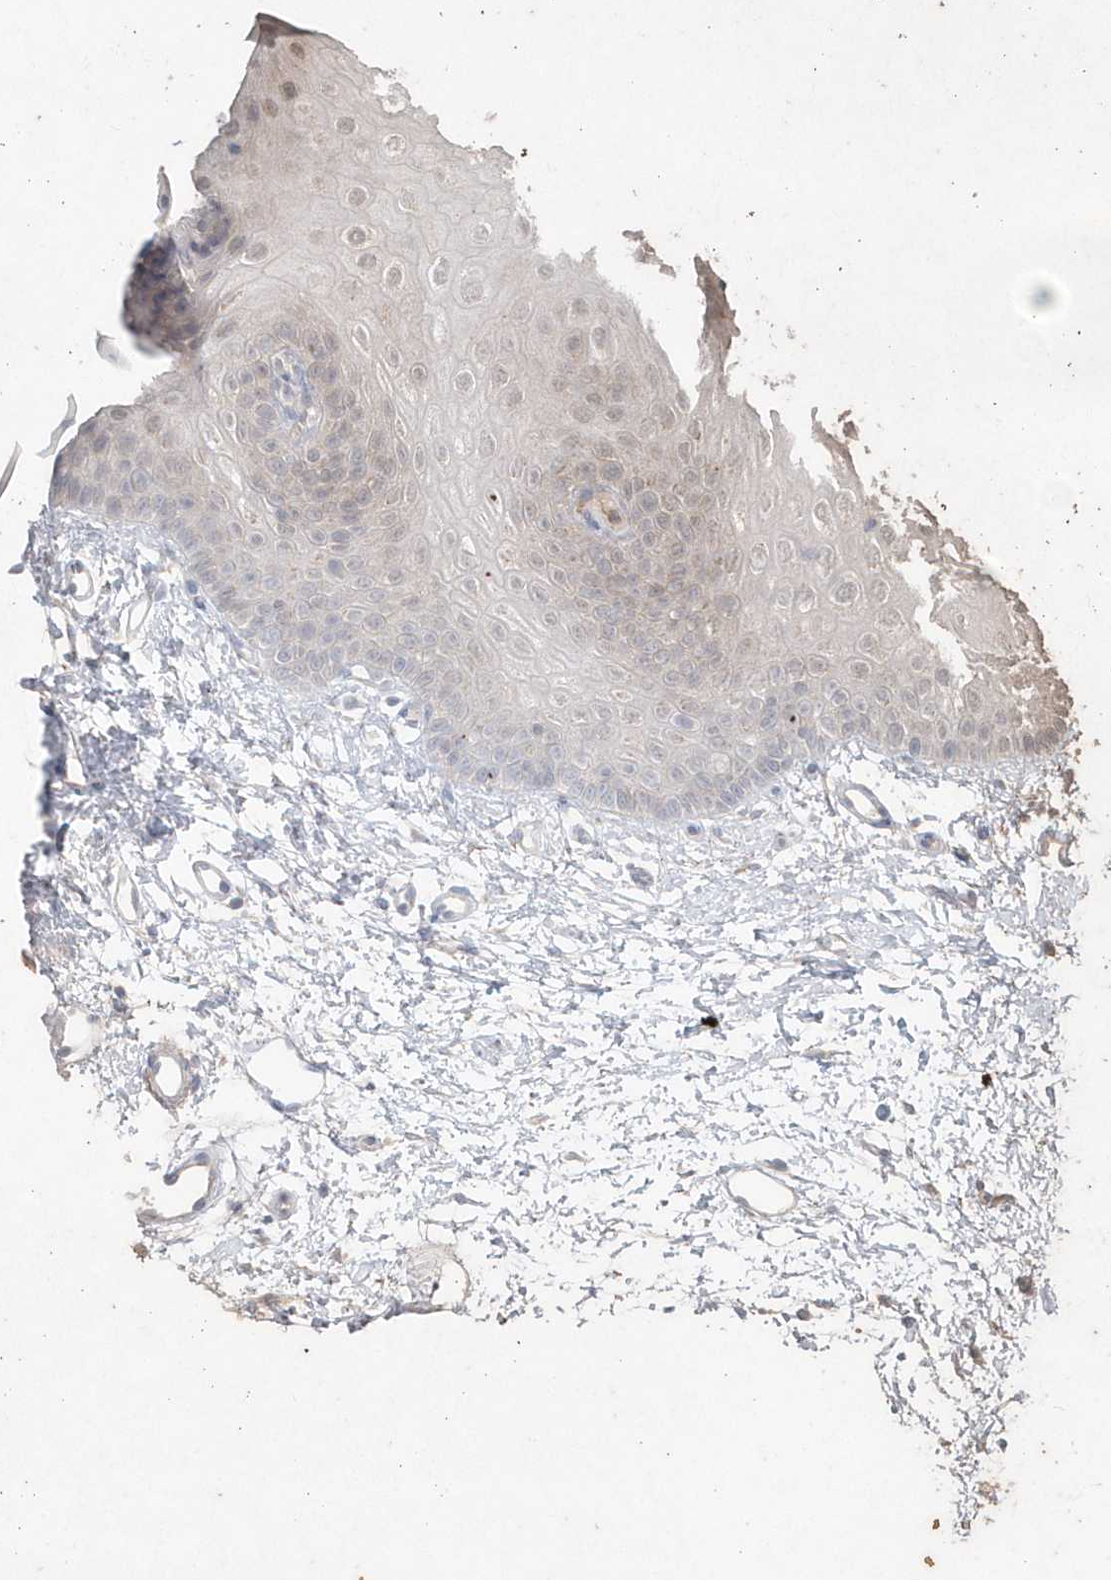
{"staining": {"intensity": "negative", "quantity": "none", "location": "none"}, "tissue": "oral mucosa", "cell_type": "Squamous epithelial cells", "image_type": "normal", "snomed": [{"axis": "morphology", "description": "Normal tissue, NOS"}, {"axis": "topography", "description": "Oral tissue"}], "caption": "Immunohistochemistry photomicrograph of normal oral mucosa stained for a protein (brown), which exhibits no staining in squamous epithelial cells.", "gene": "GEMIN6", "patient": {"sex": "female", "age": 68}}